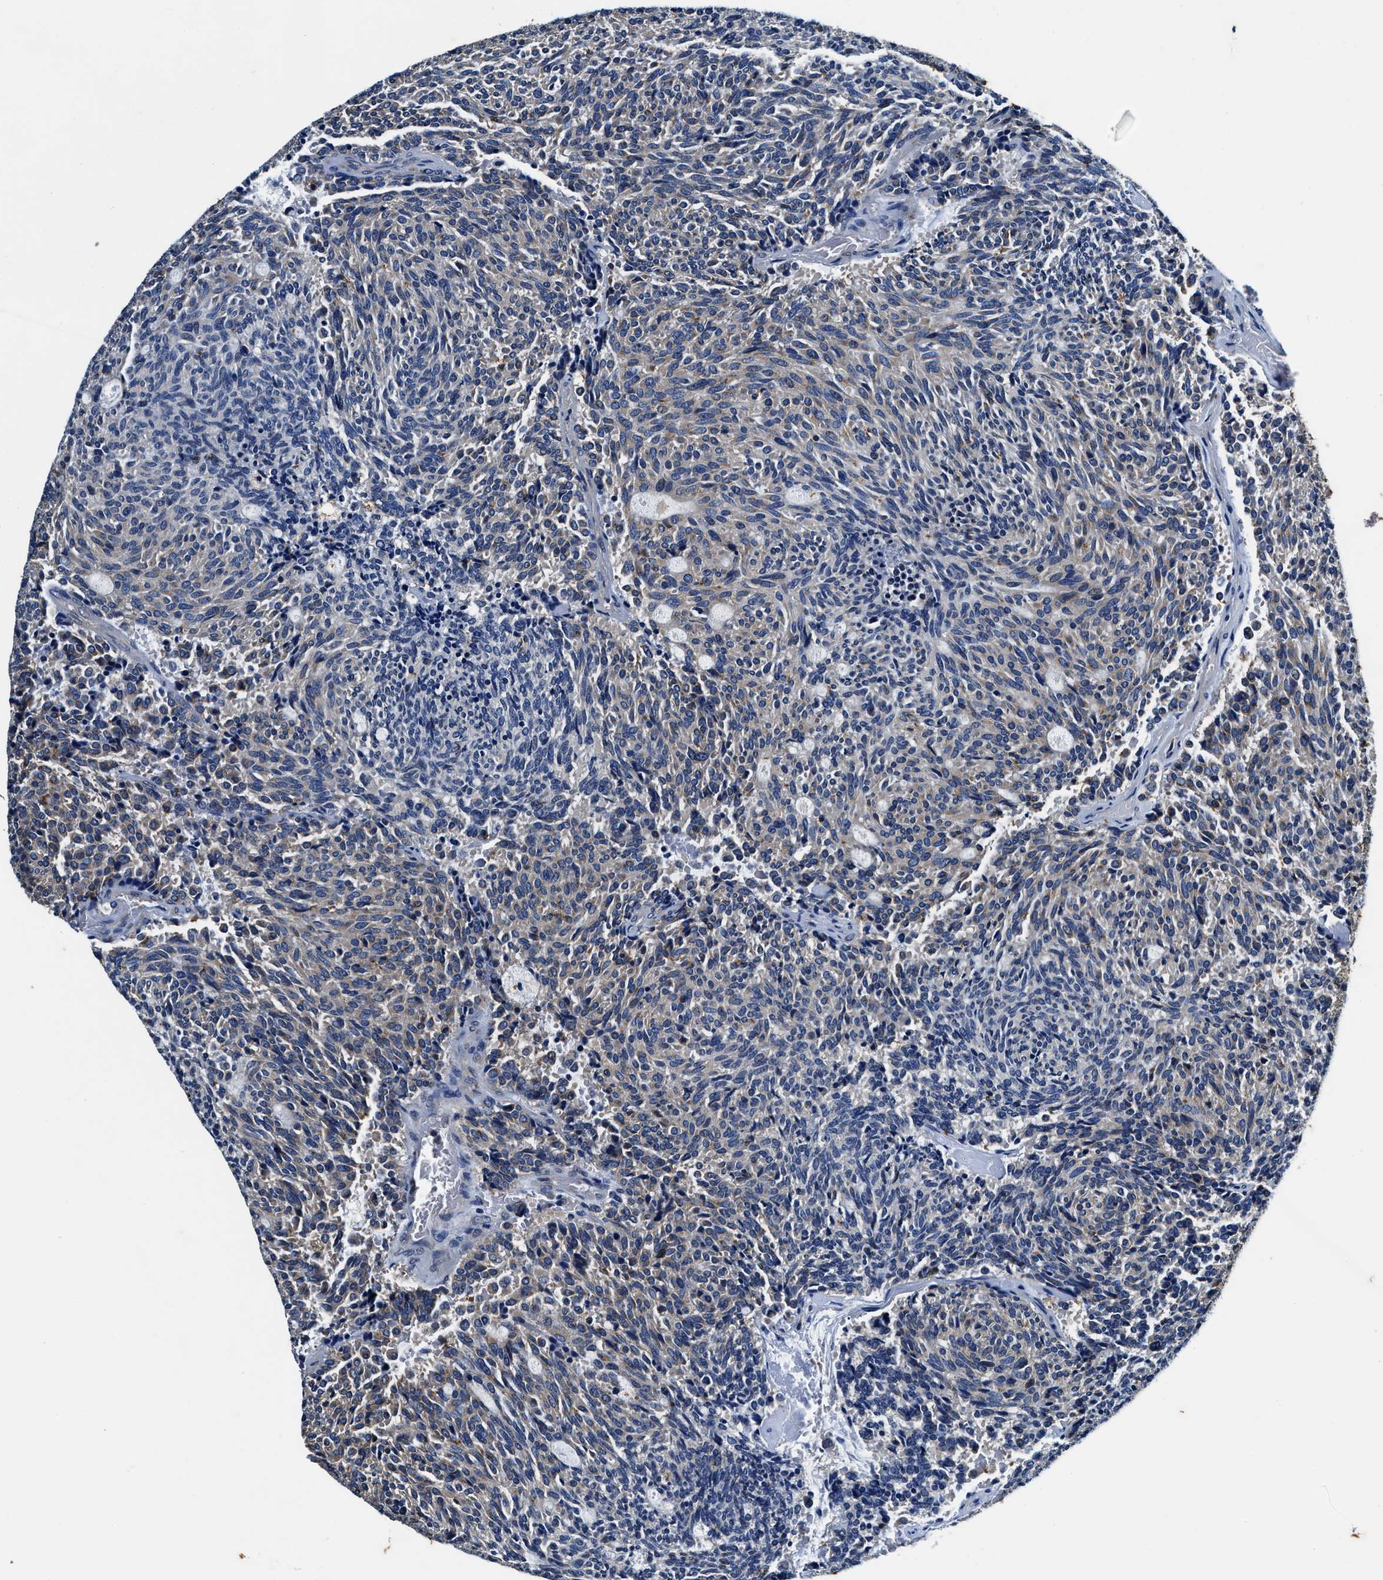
{"staining": {"intensity": "negative", "quantity": "none", "location": "none"}, "tissue": "carcinoid", "cell_type": "Tumor cells", "image_type": "cancer", "snomed": [{"axis": "morphology", "description": "Carcinoid, malignant, NOS"}, {"axis": "topography", "description": "Pancreas"}], "caption": "Malignant carcinoid was stained to show a protein in brown. There is no significant expression in tumor cells. The staining was performed using DAB (3,3'-diaminobenzidine) to visualize the protein expression in brown, while the nuclei were stained in blue with hematoxylin (Magnification: 20x).", "gene": "PI4KB", "patient": {"sex": "female", "age": 54}}